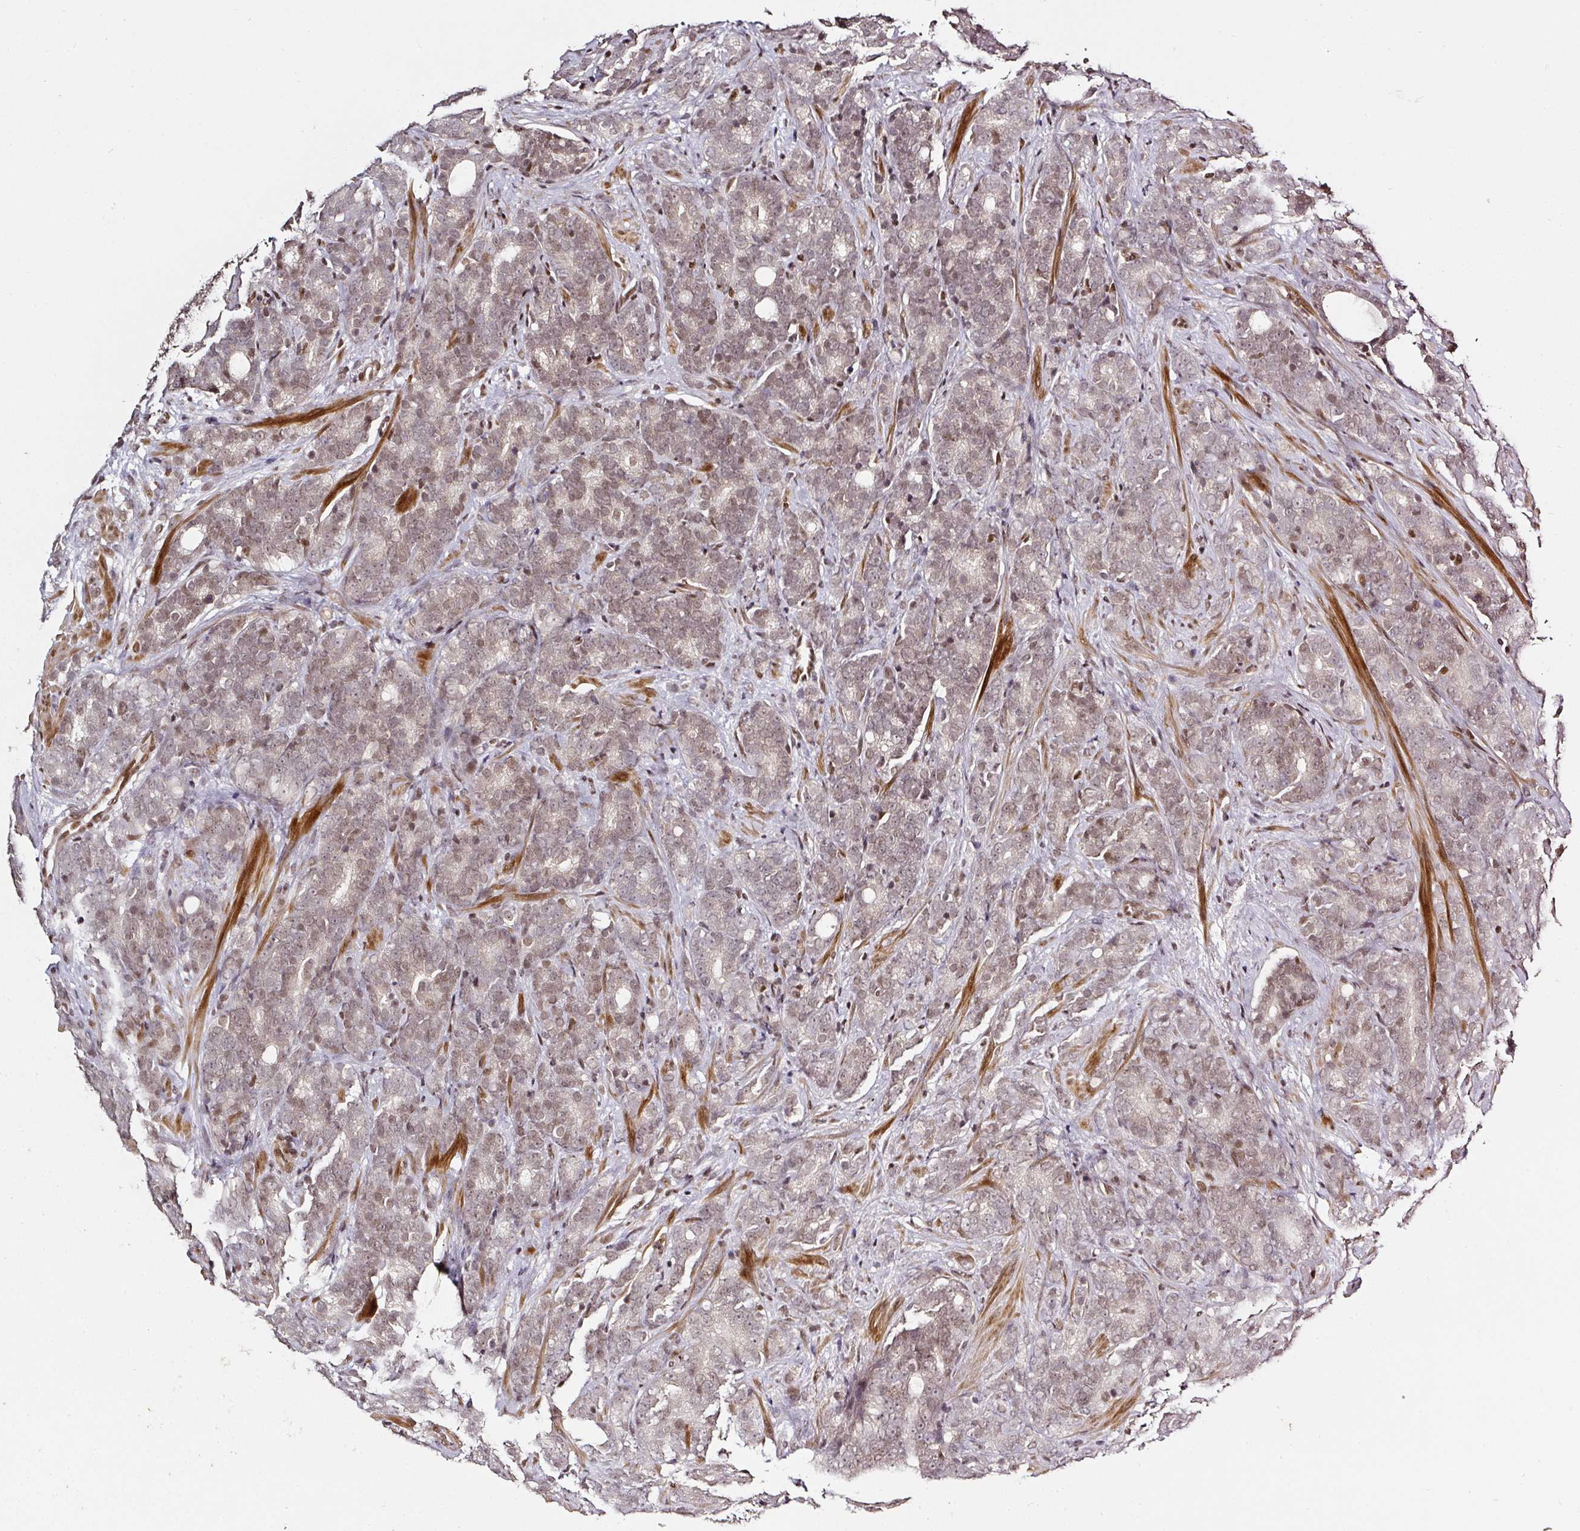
{"staining": {"intensity": "moderate", "quantity": ">75%", "location": "nuclear"}, "tissue": "prostate cancer", "cell_type": "Tumor cells", "image_type": "cancer", "snomed": [{"axis": "morphology", "description": "Adenocarcinoma, High grade"}, {"axis": "topography", "description": "Prostate"}], "caption": "Brown immunohistochemical staining in human prostate high-grade adenocarcinoma shows moderate nuclear staining in about >75% of tumor cells. (DAB (3,3'-diaminobenzidine) = brown stain, brightfield microscopy at high magnification).", "gene": "GPRIN2", "patient": {"sex": "male", "age": 64}}